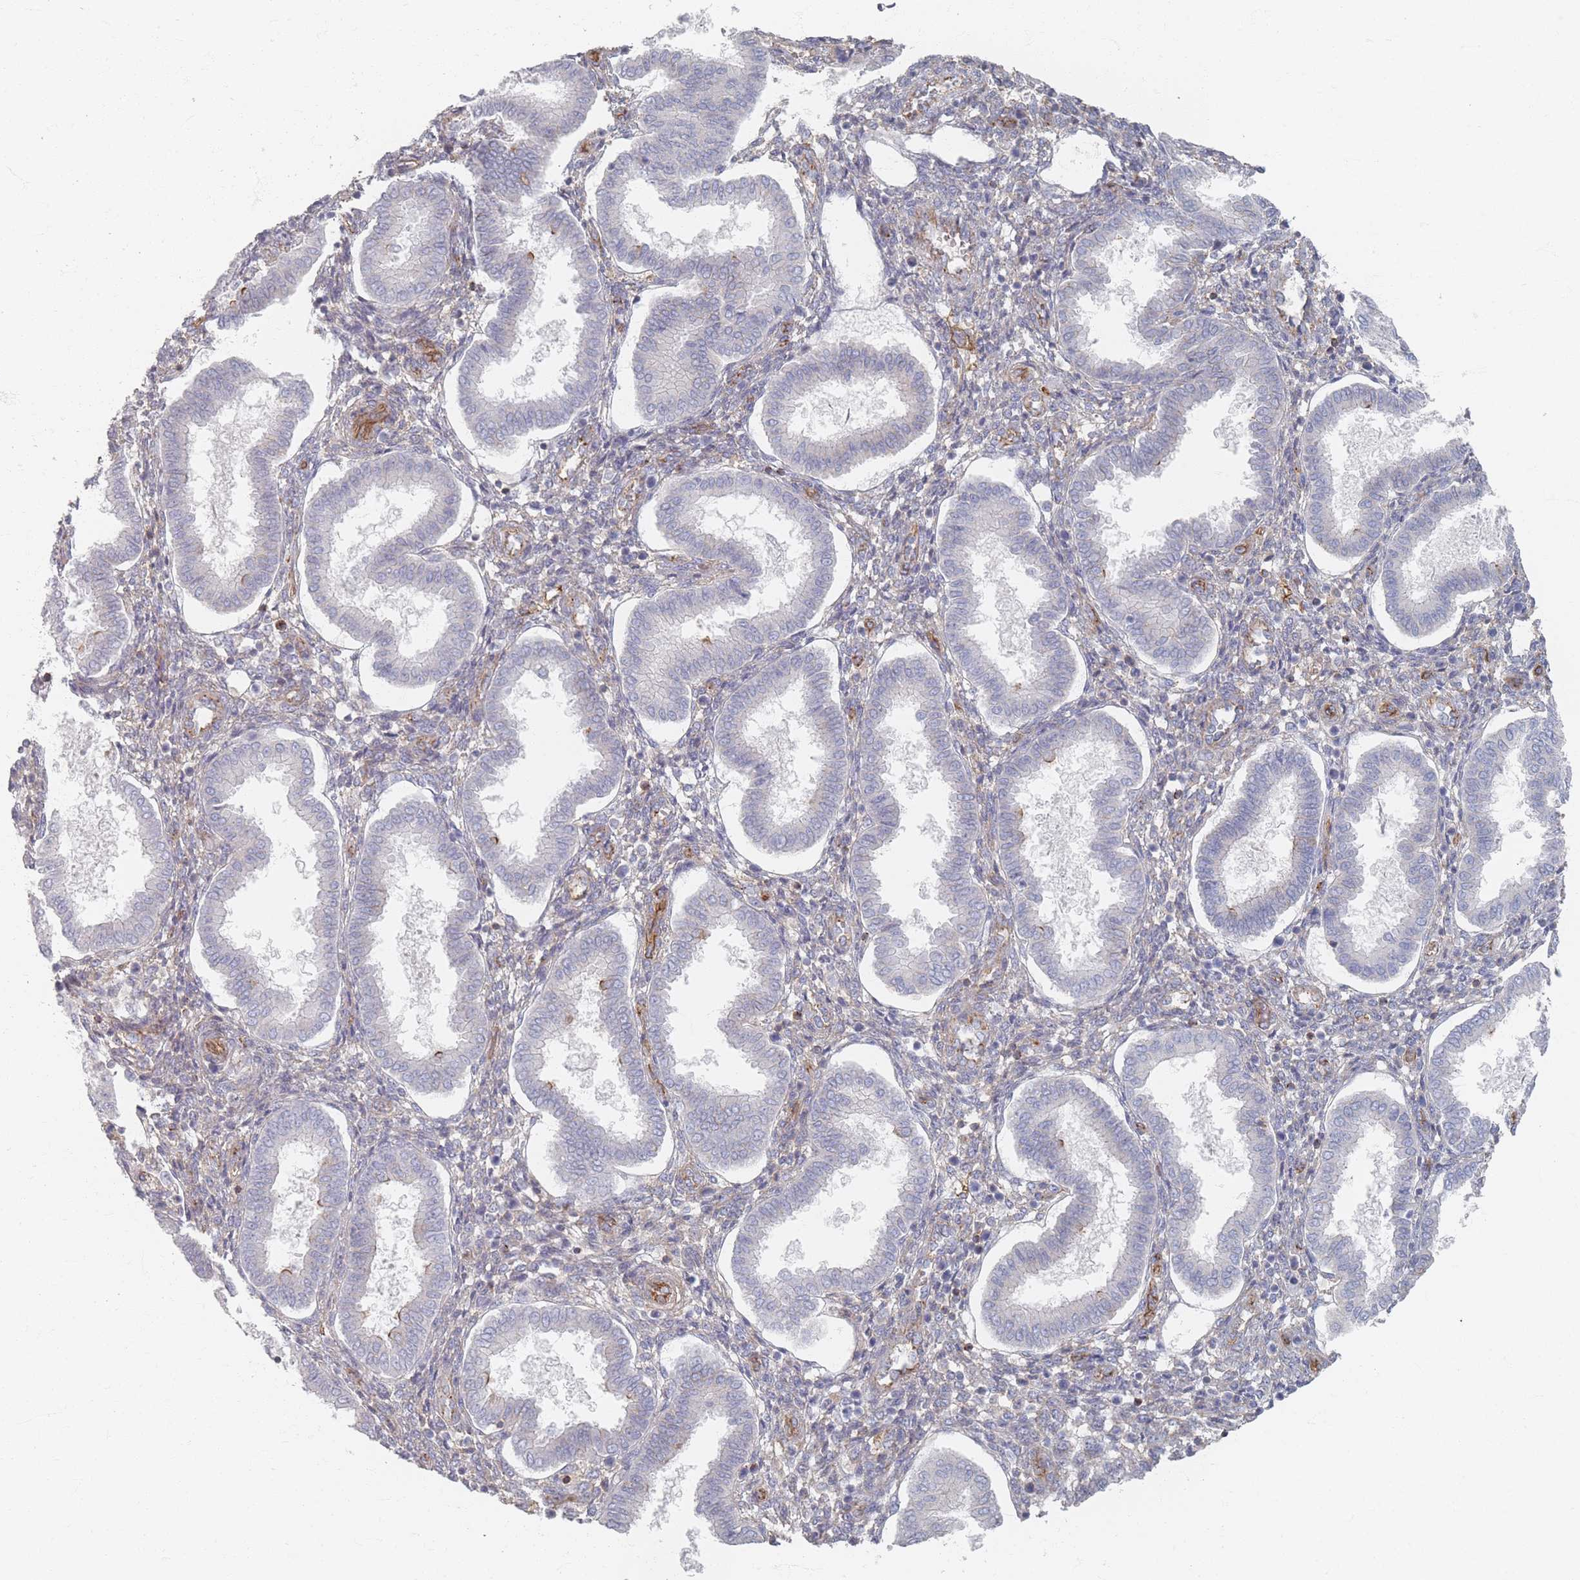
{"staining": {"intensity": "negative", "quantity": "none", "location": "none"}, "tissue": "endometrium", "cell_type": "Cells in endometrial stroma", "image_type": "normal", "snomed": [{"axis": "morphology", "description": "Normal tissue, NOS"}, {"axis": "topography", "description": "Endometrium"}], "caption": "This is an immunohistochemistry (IHC) micrograph of normal human endometrium. There is no expression in cells in endometrial stroma.", "gene": "GNB1", "patient": {"sex": "female", "age": 24}}